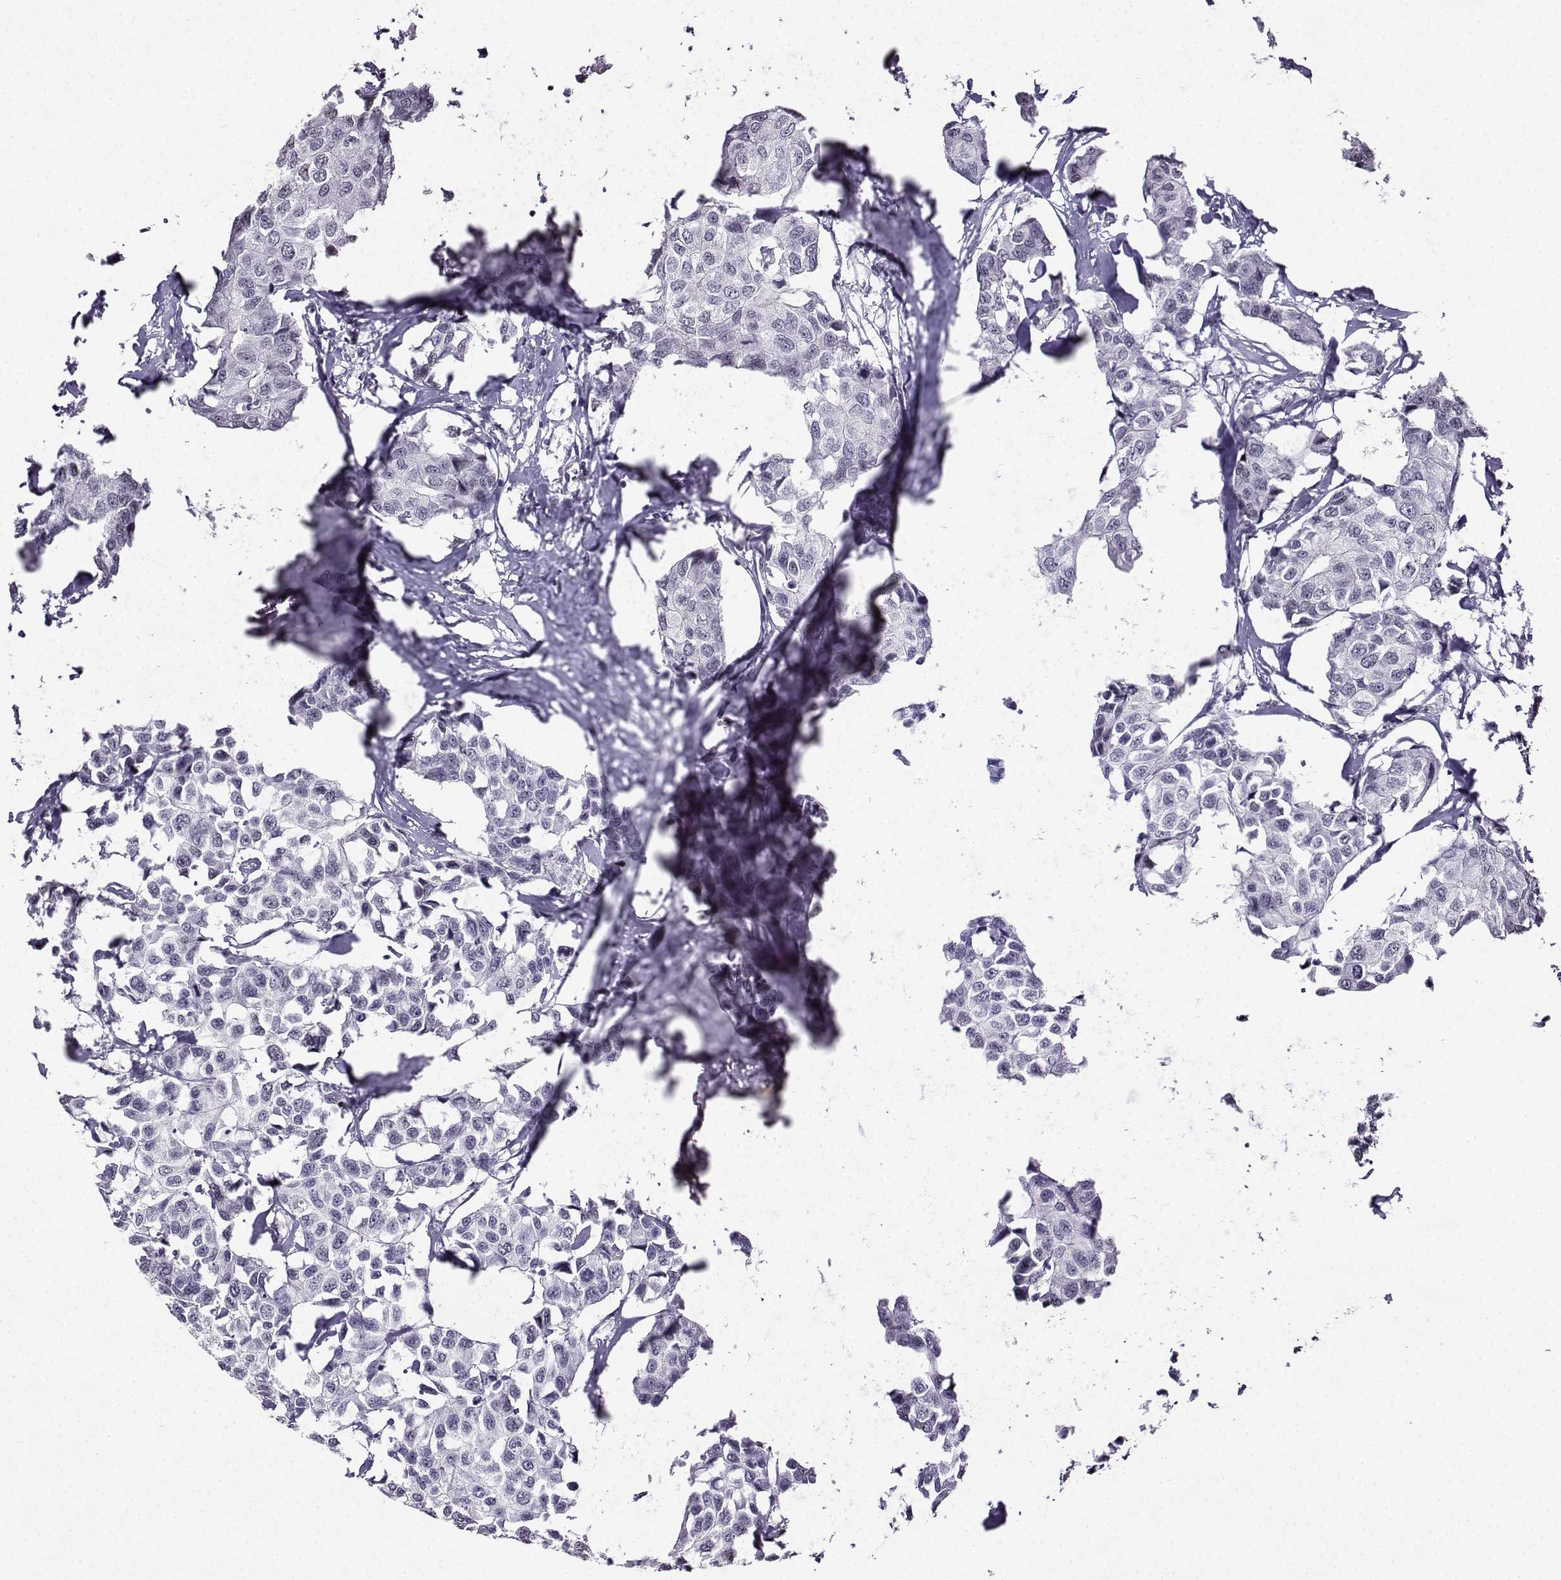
{"staining": {"intensity": "negative", "quantity": "none", "location": "none"}, "tissue": "breast cancer", "cell_type": "Tumor cells", "image_type": "cancer", "snomed": [{"axis": "morphology", "description": "Duct carcinoma"}, {"axis": "topography", "description": "Breast"}], "caption": "This is an immunohistochemistry histopathology image of breast invasive ductal carcinoma. There is no positivity in tumor cells.", "gene": "LRFN2", "patient": {"sex": "female", "age": 80}}